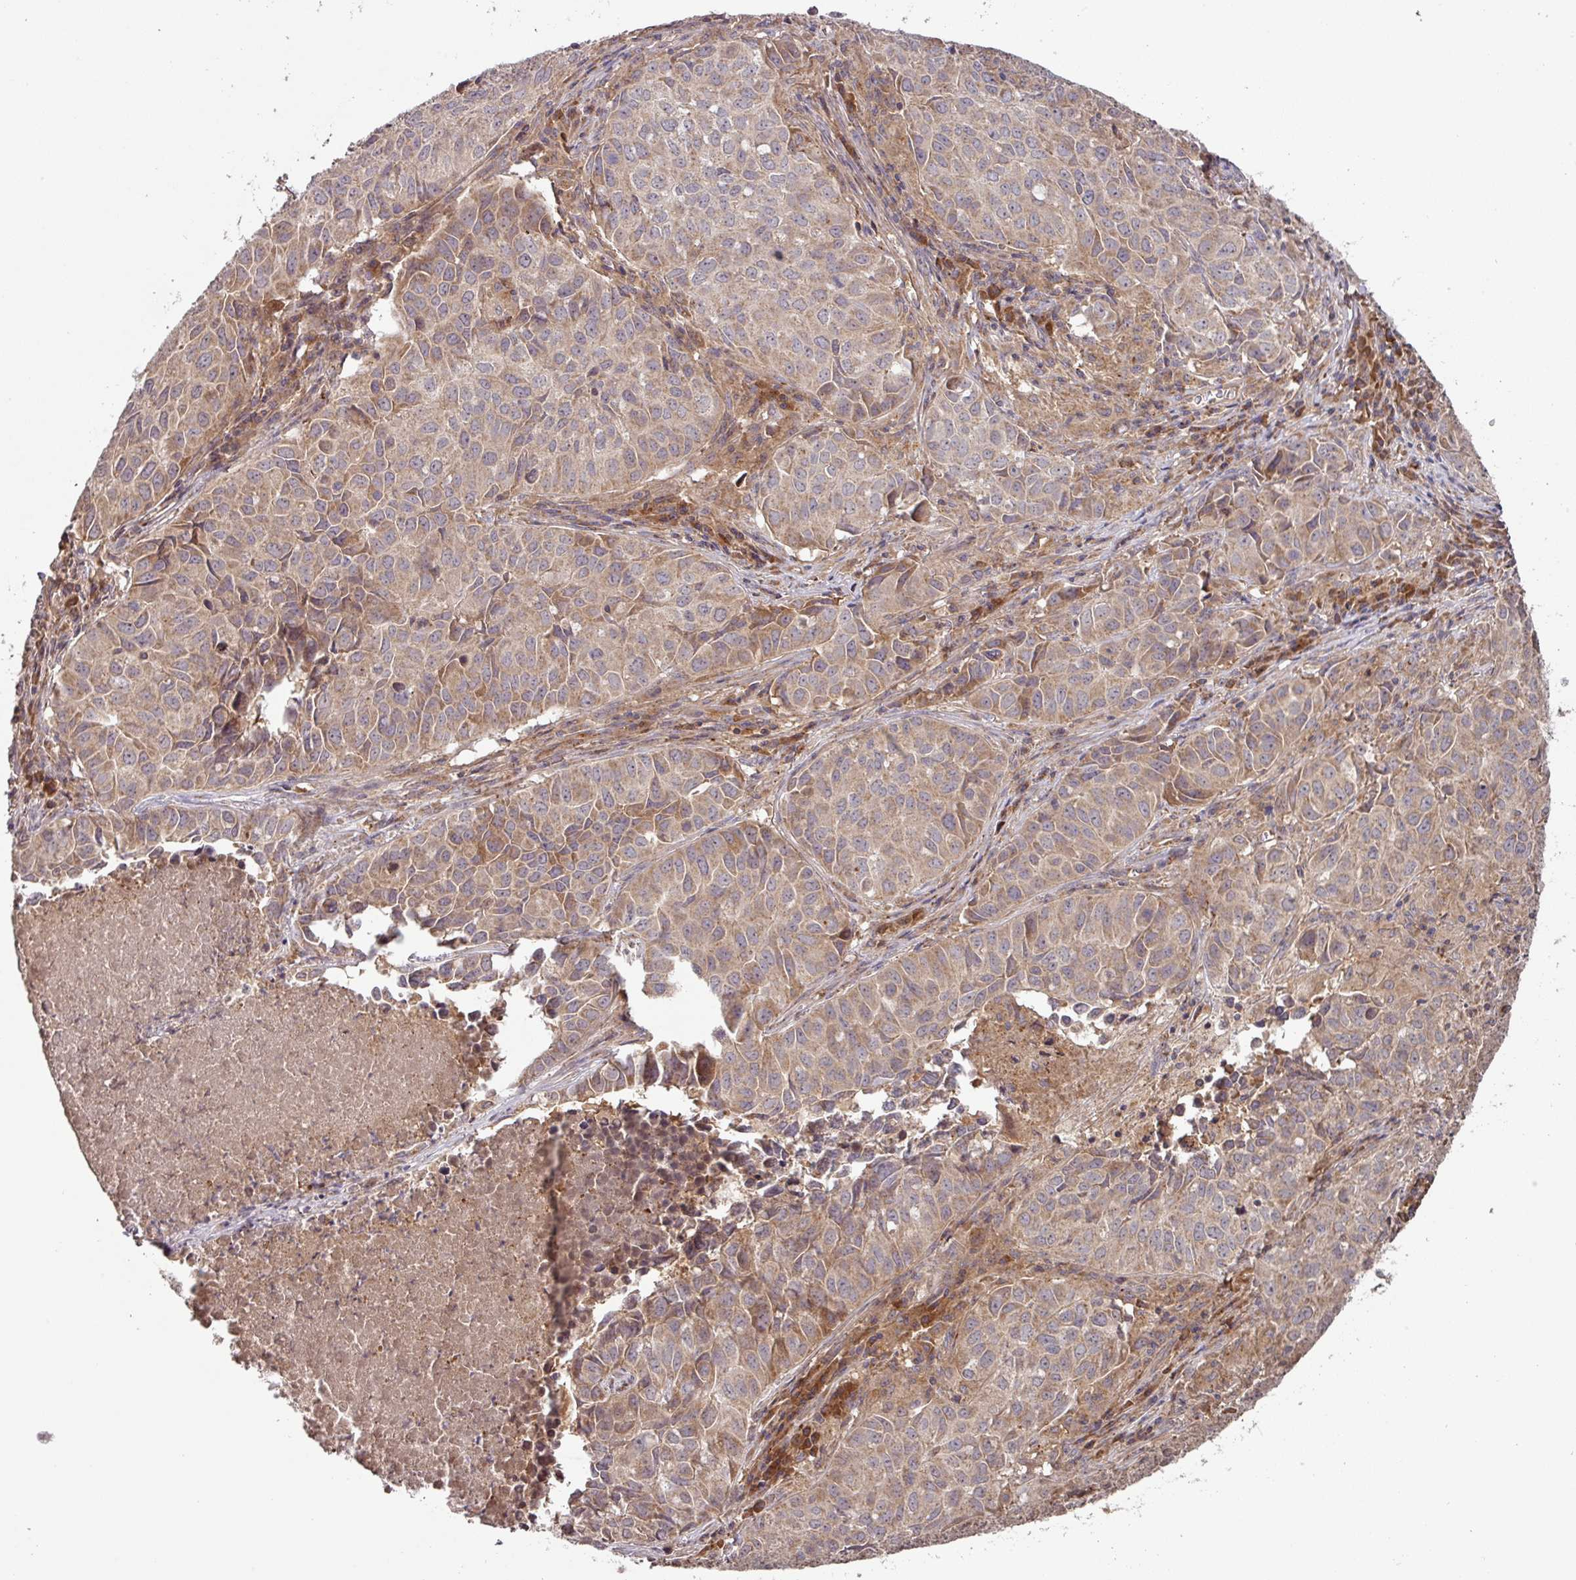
{"staining": {"intensity": "moderate", "quantity": "25%-75%", "location": "cytoplasmic/membranous"}, "tissue": "lung cancer", "cell_type": "Tumor cells", "image_type": "cancer", "snomed": [{"axis": "morphology", "description": "Adenocarcinoma, NOS"}, {"axis": "topography", "description": "Lung"}], "caption": "Tumor cells exhibit medium levels of moderate cytoplasmic/membranous expression in about 25%-75% of cells in lung cancer (adenocarcinoma).", "gene": "MRRF", "patient": {"sex": "female", "age": 50}}